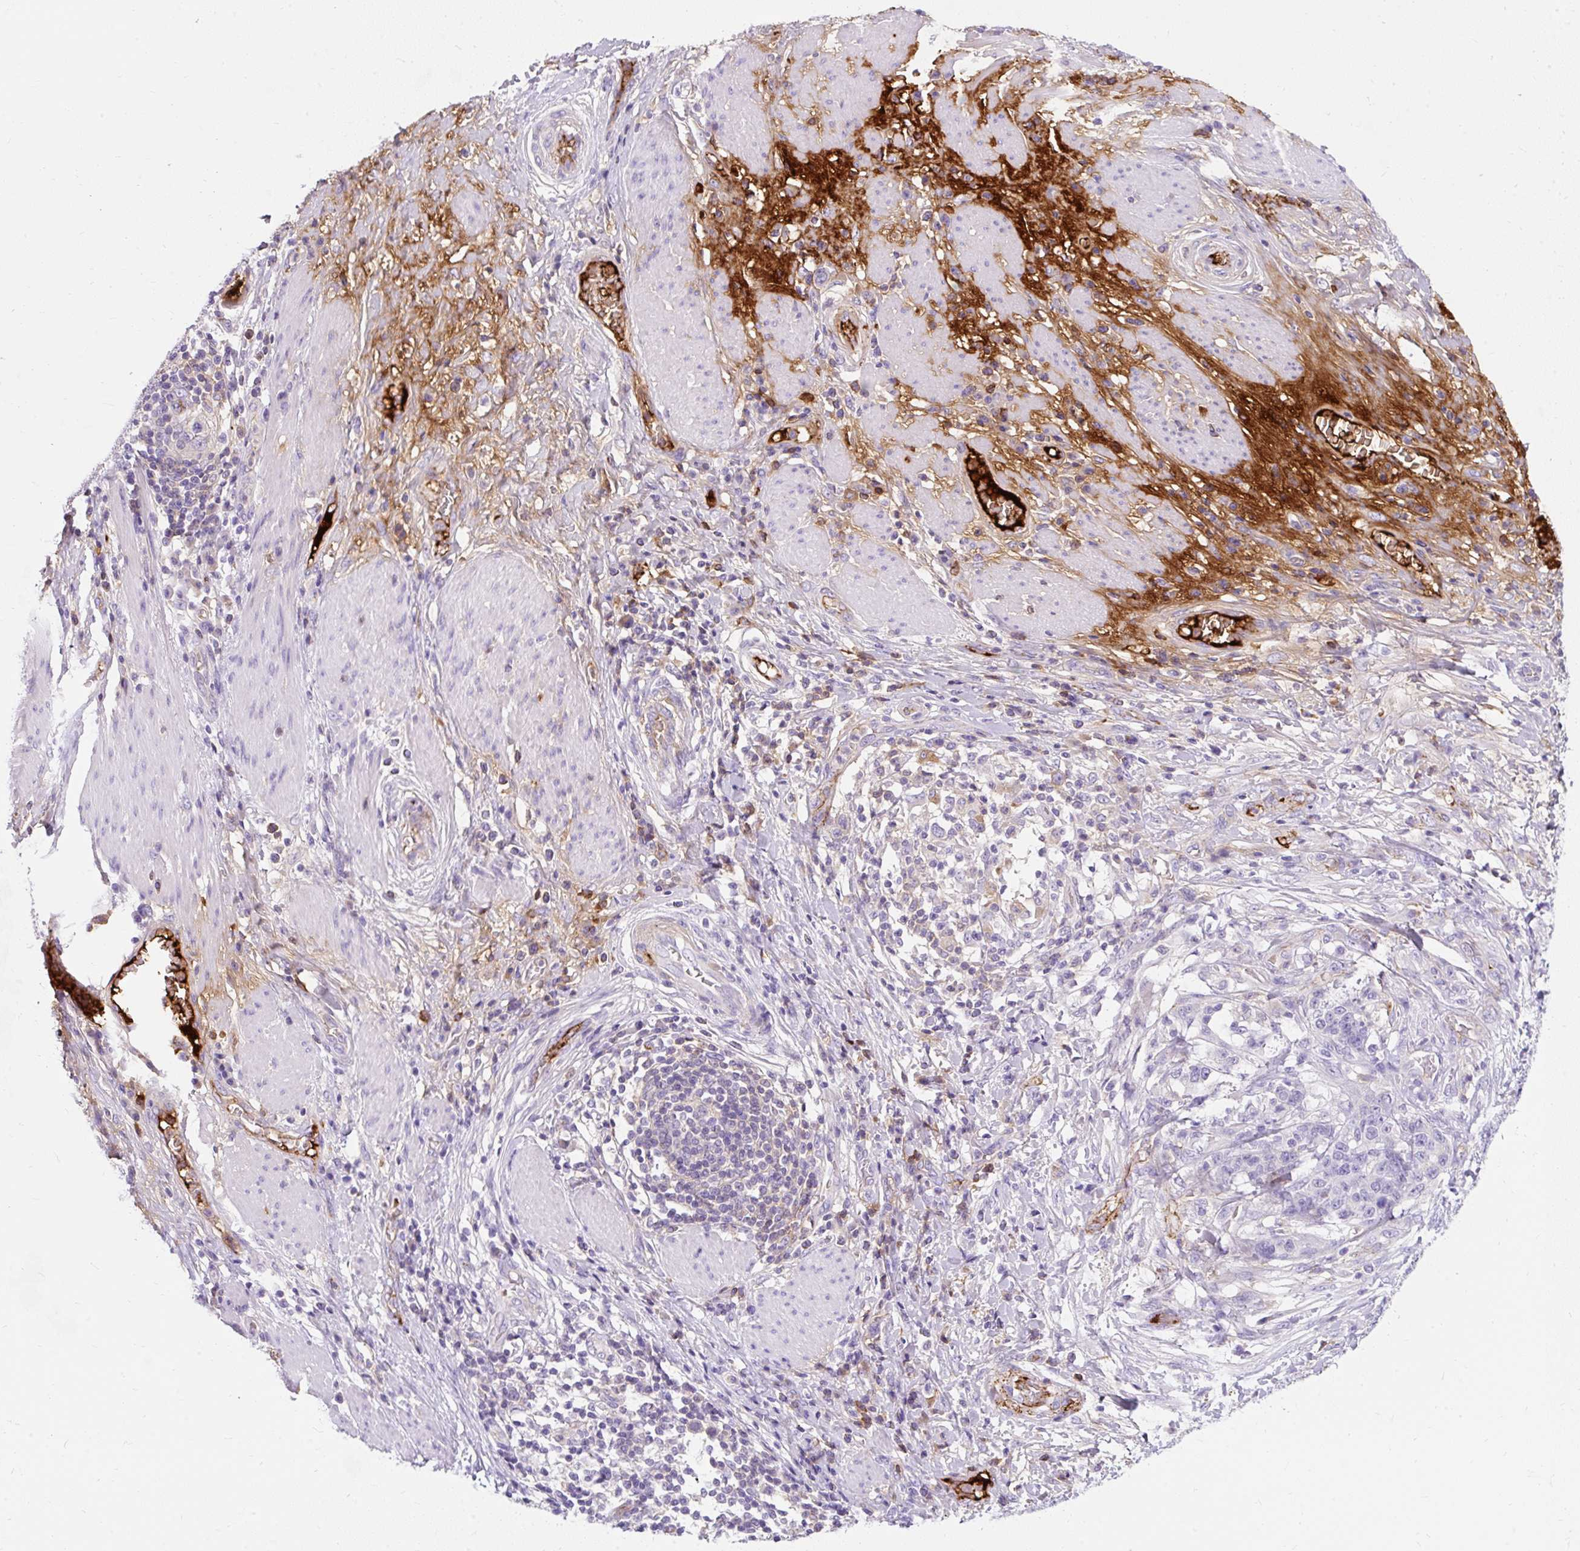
{"staining": {"intensity": "negative", "quantity": "none", "location": "none"}, "tissue": "stomach cancer", "cell_type": "Tumor cells", "image_type": "cancer", "snomed": [{"axis": "morphology", "description": "Normal tissue, NOS"}, {"axis": "morphology", "description": "Adenocarcinoma, NOS"}, {"axis": "topography", "description": "Stomach"}], "caption": "Tumor cells are negative for protein expression in human stomach cancer (adenocarcinoma).", "gene": "APOC4-APOC2", "patient": {"sex": "female", "age": 64}}